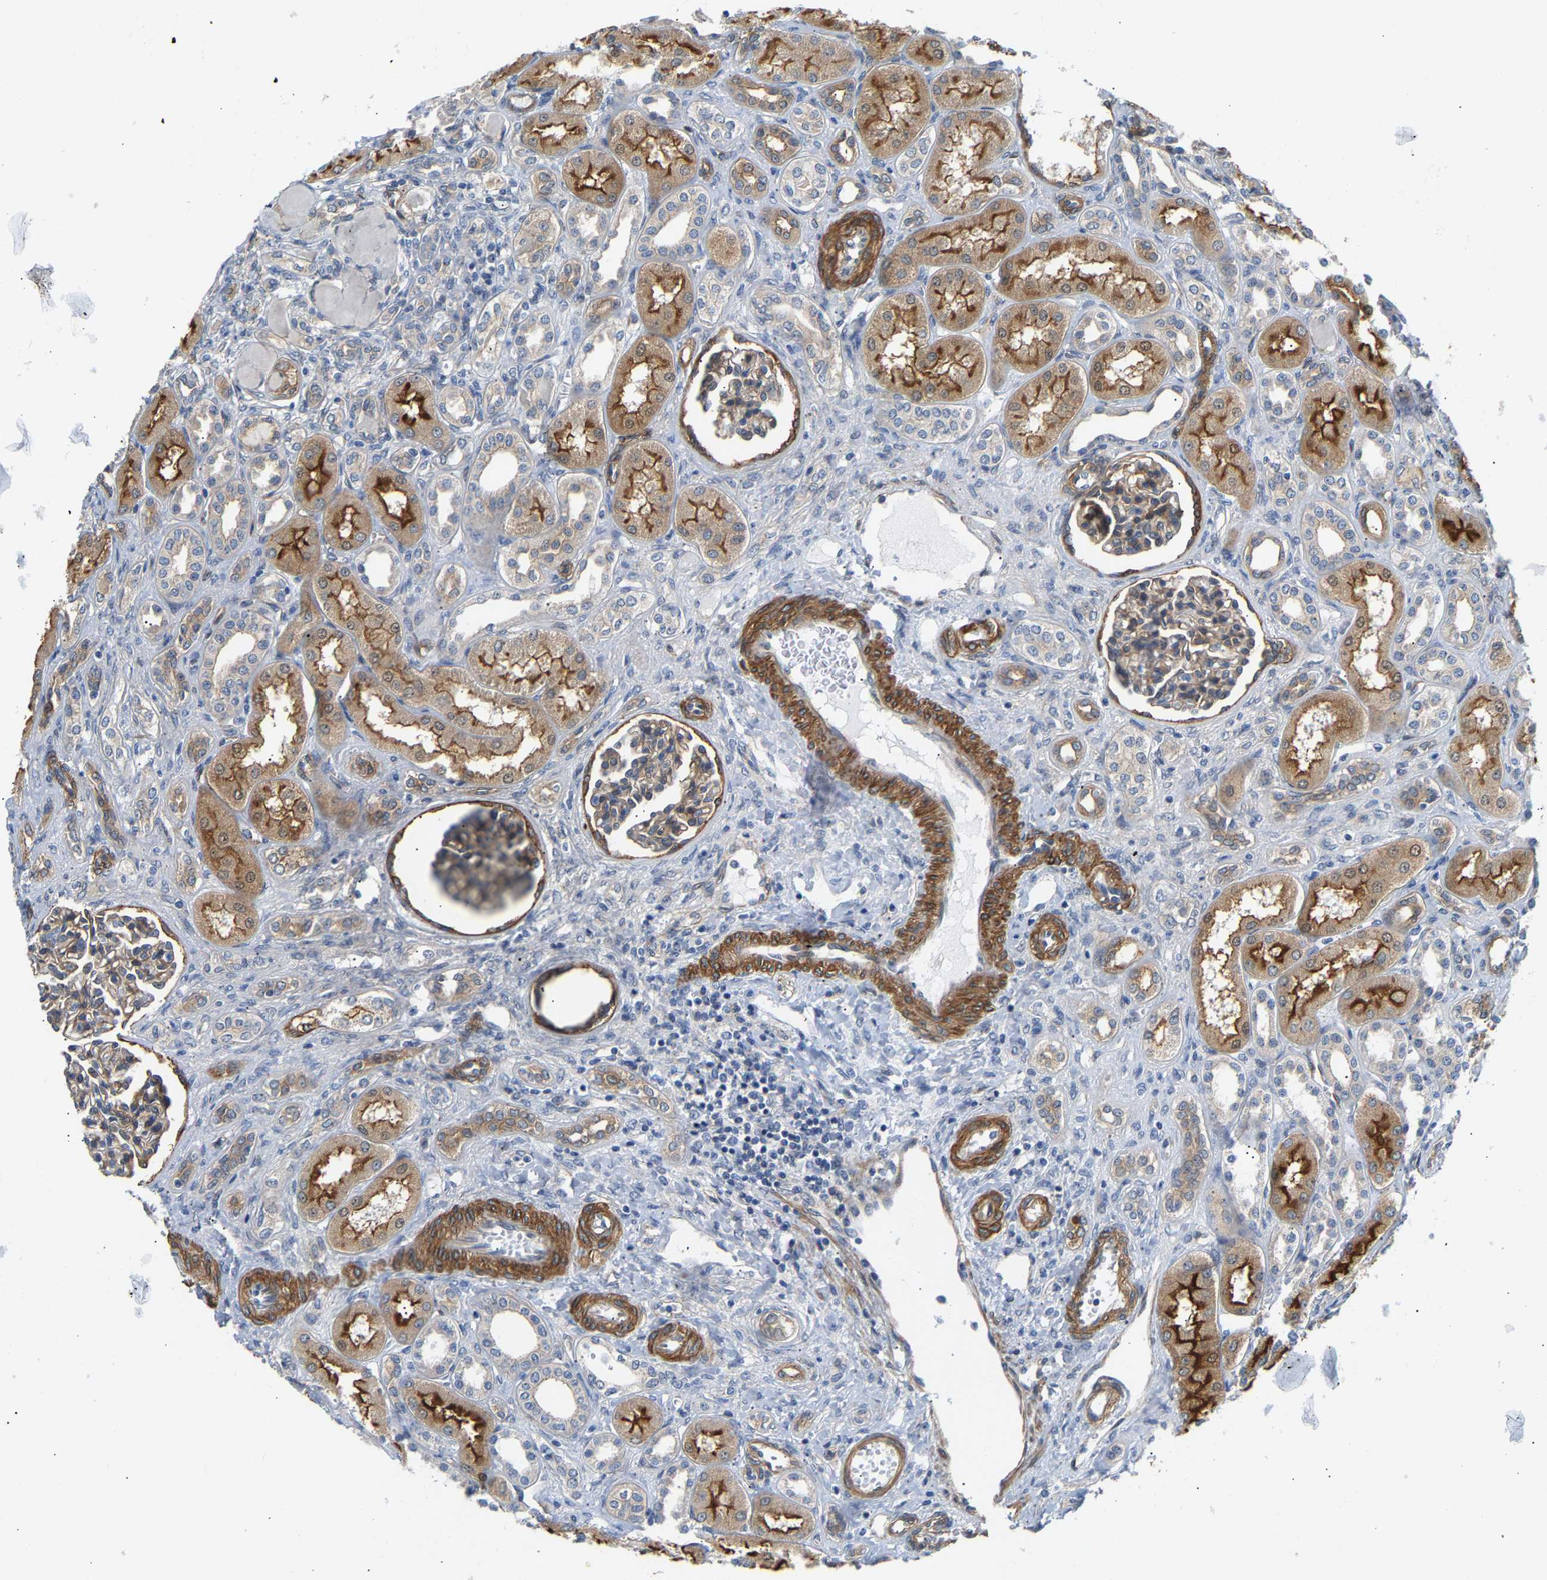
{"staining": {"intensity": "strong", "quantity": "<25%", "location": "cytoplasmic/membranous"}, "tissue": "kidney", "cell_type": "Cells in glomeruli", "image_type": "normal", "snomed": [{"axis": "morphology", "description": "Normal tissue, NOS"}, {"axis": "topography", "description": "Kidney"}], "caption": "Benign kidney displays strong cytoplasmic/membranous positivity in approximately <25% of cells in glomeruli.", "gene": "PAWR", "patient": {"sex": "male", "age": 7}}